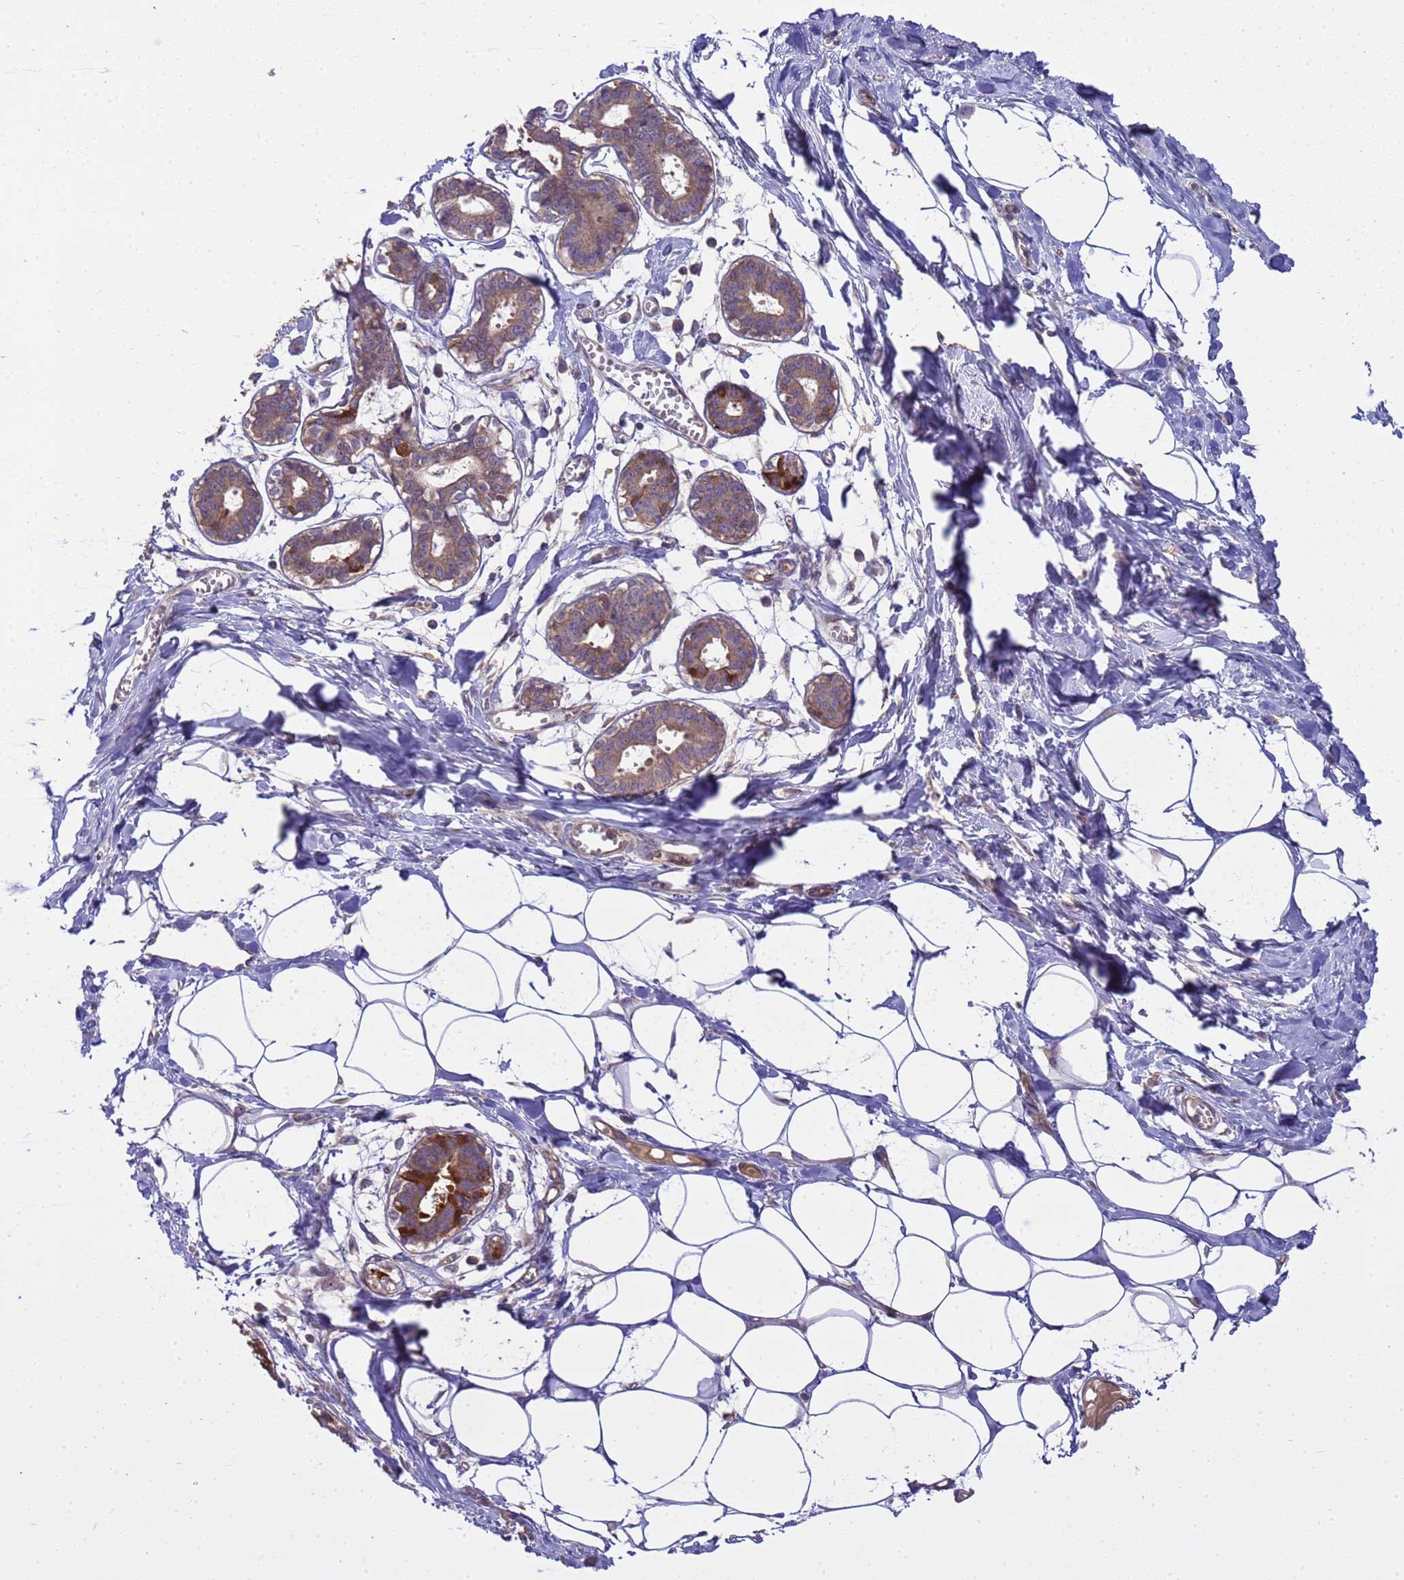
{"staining": {"intensity": "negative", "quantity": "none", "location": "none"}, "tissue": "breast", "cell_type": "Adipocytes", "image_type": "normal", "snomed": [{"axis": "morphology", "description": "Normal tissue, NOS"}, {"axis": "topography", "description": "Breast"}], "caption": "Immunohistochemistry of unremarkable breast demonstrates no positivity in adipocytes.", "gene": "SMCO3", "patient": {"sex": "female", "age": 27}}